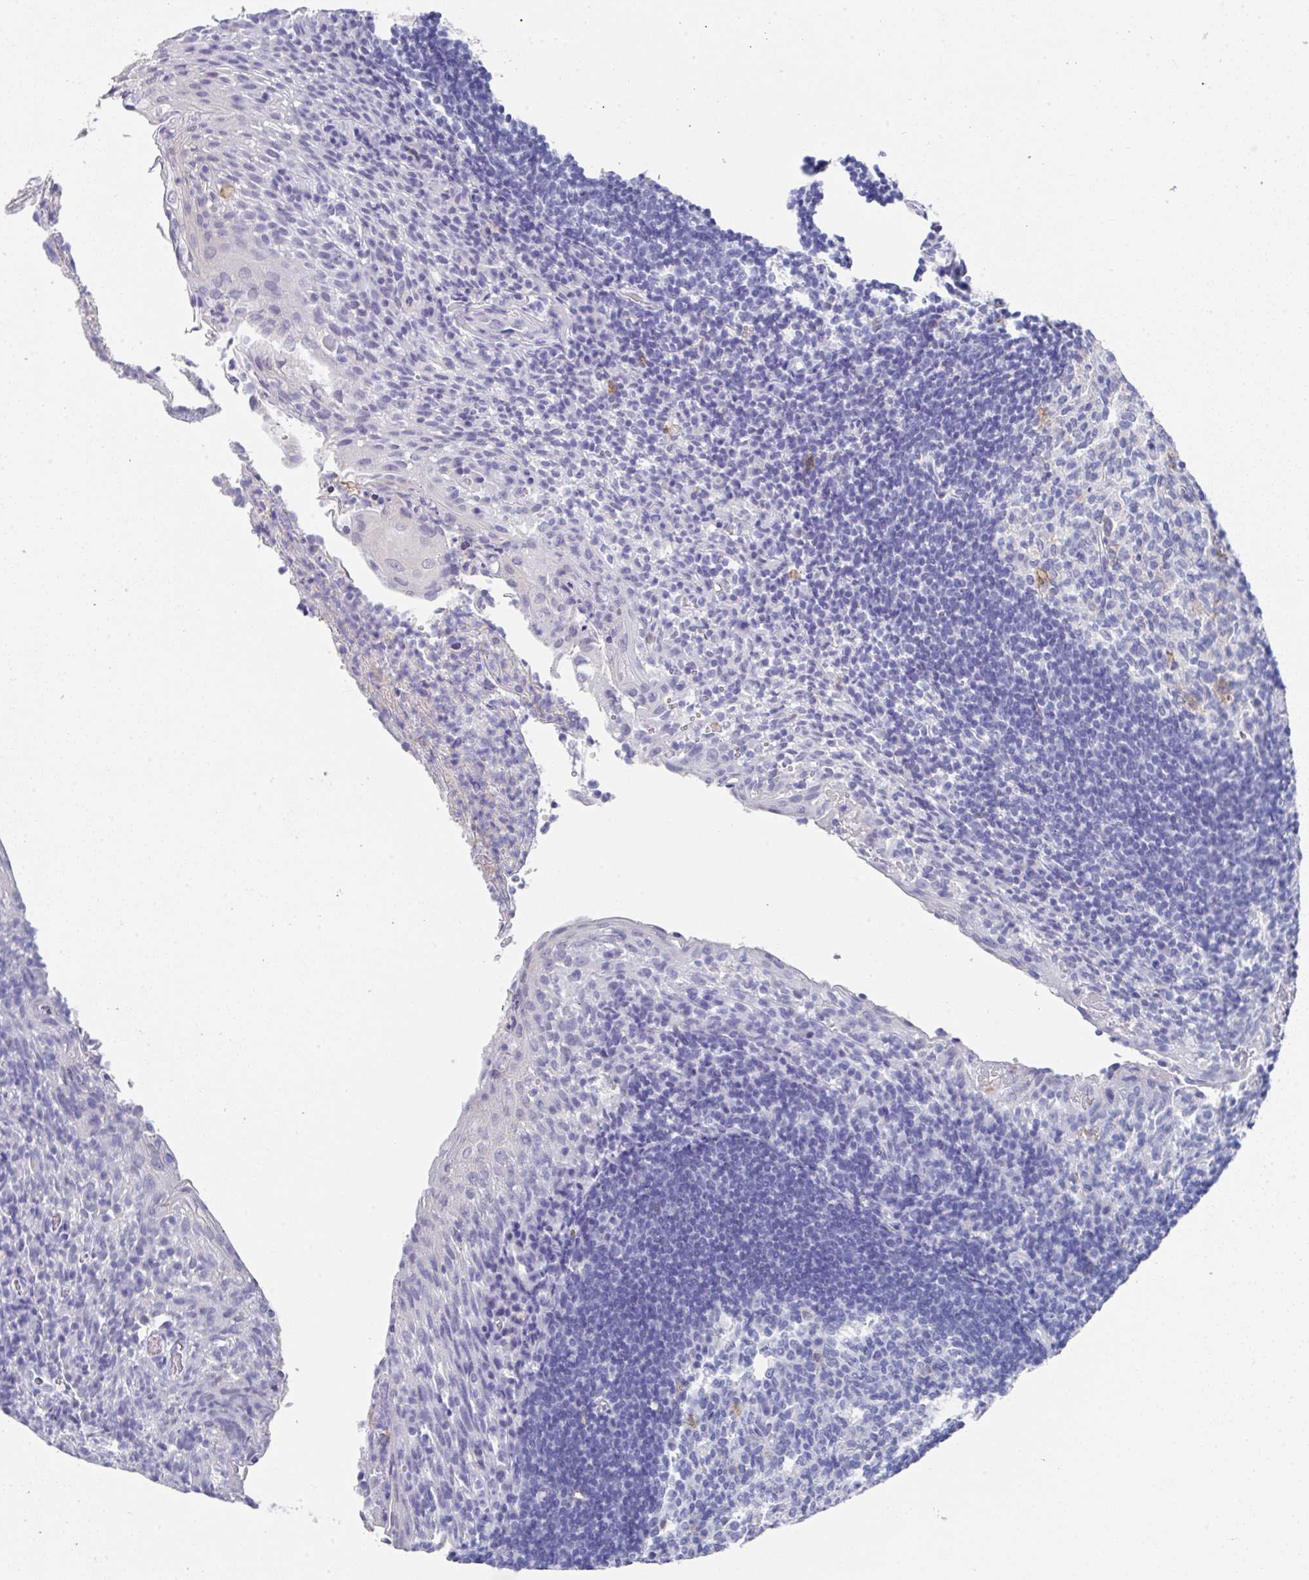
{"staining": {"intensity": "negative", "quantity": "none", "location": "none"}, "tissue": "tonsil", "cell_type": "Germinal center cells", "image_type": "normal", "snomed": [{"axis": "morphology", "description": "Normal tissue, NOS"}, {"axis": "topography", "description": "Tonsil"}], "caption": "Immunohistochemistry micrograph of normal human tonsil stained for a protein (brown), which shows no positivity in germinal center cells. The staining is performed using DAB (3,3'-diaminobenzidine) brown chromogen with nuclei counter-stained in using hematoxylin.", "gene": "TNFRSF8", "patient": {"sex": "female", "age": 10}}